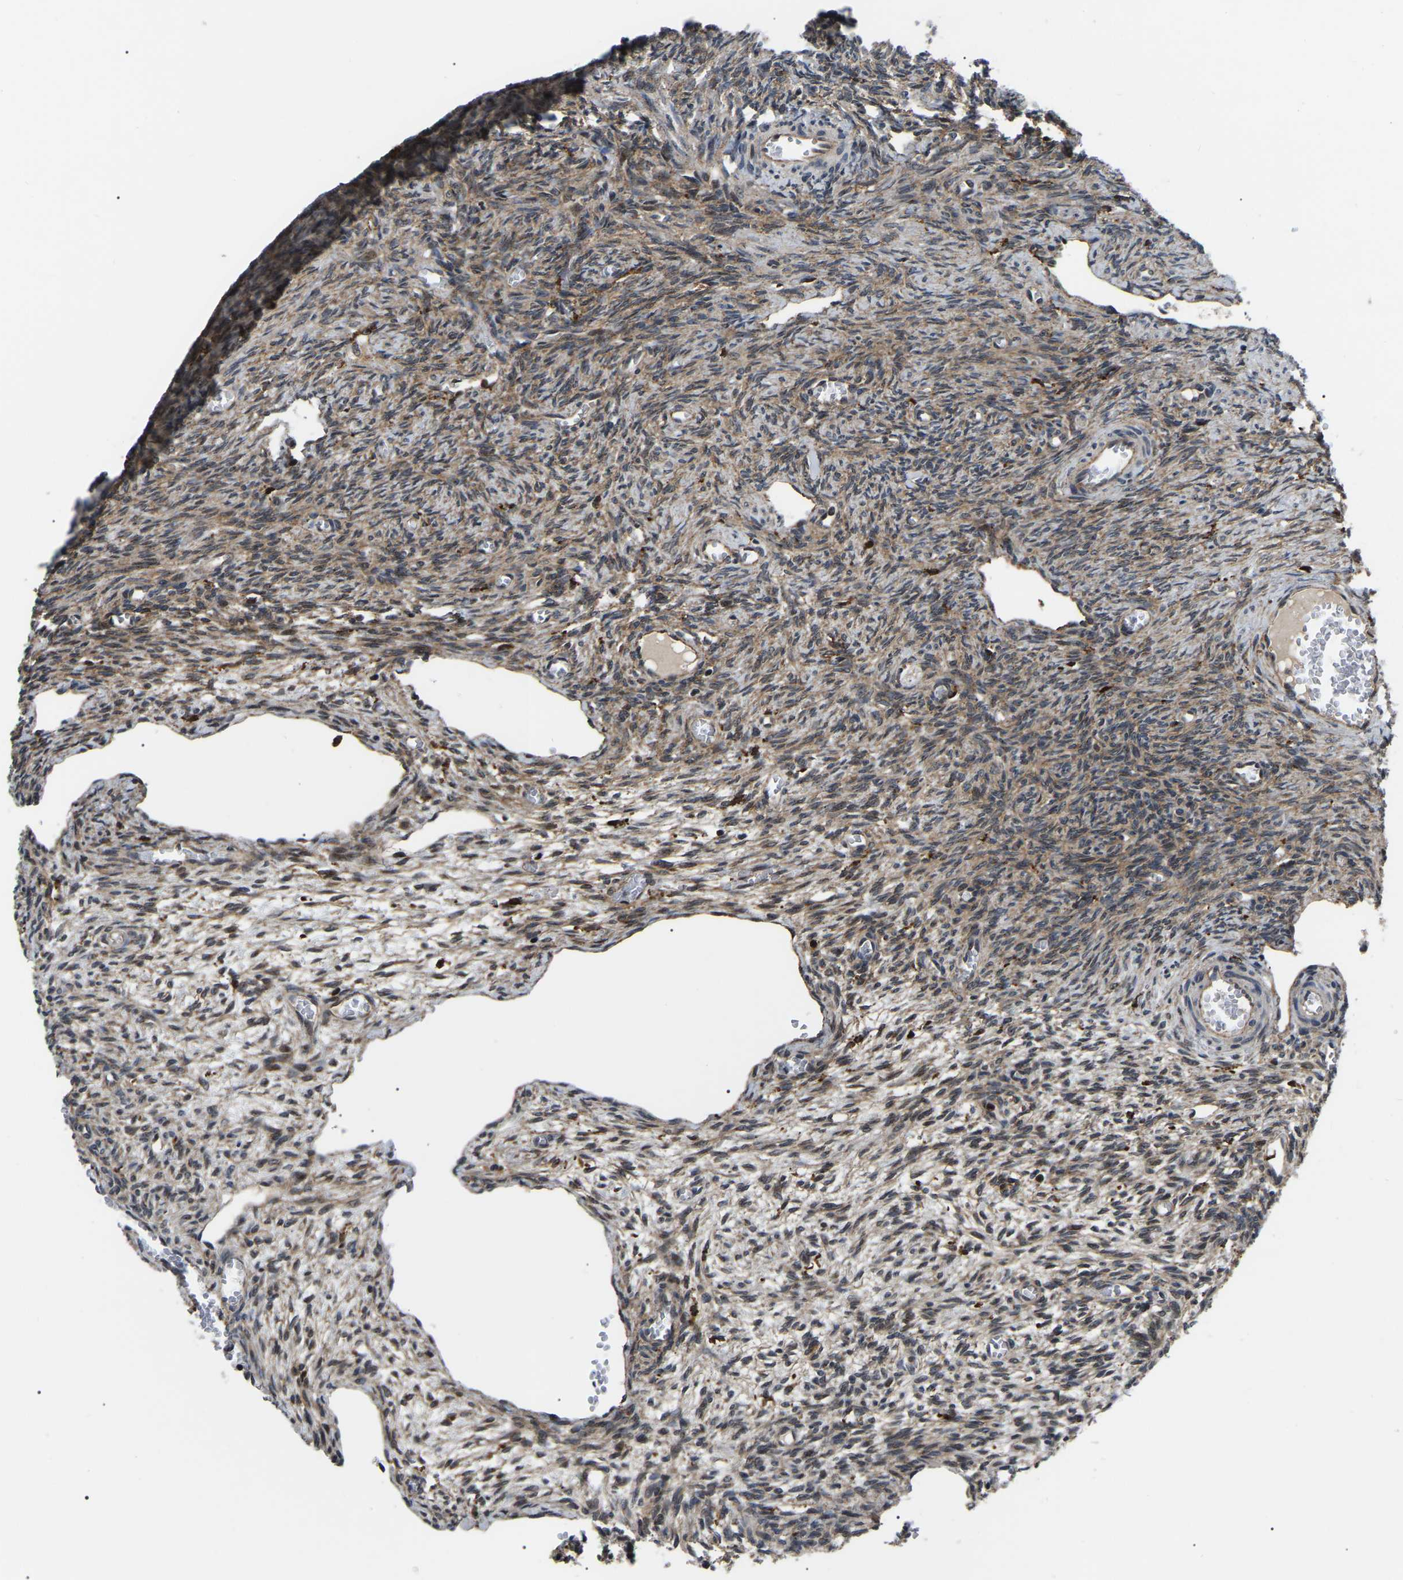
{"staining": {"intensity": "moderate", "quantity": ">75%", "location": "cytoplasmic/membranous"}, "tissue": "ovary", "cell_type": "Ovarian stroma cells", "image_type": "normal", "snomed": [{"axis": "morphology", "description": "Normal tissue, NOS"}, {"axis": "topography", "description": "Ovary"}], "caption": "Protein expression analysis of normal ovary reveals moderate cytoplasmic/membranous staining in about >75% of ovarian stroma cells. (Brightfield microscopy of DAB IHC at high magnification).", "gene": "RRP1B", "patient": {"sex": "female", "age": 27}}